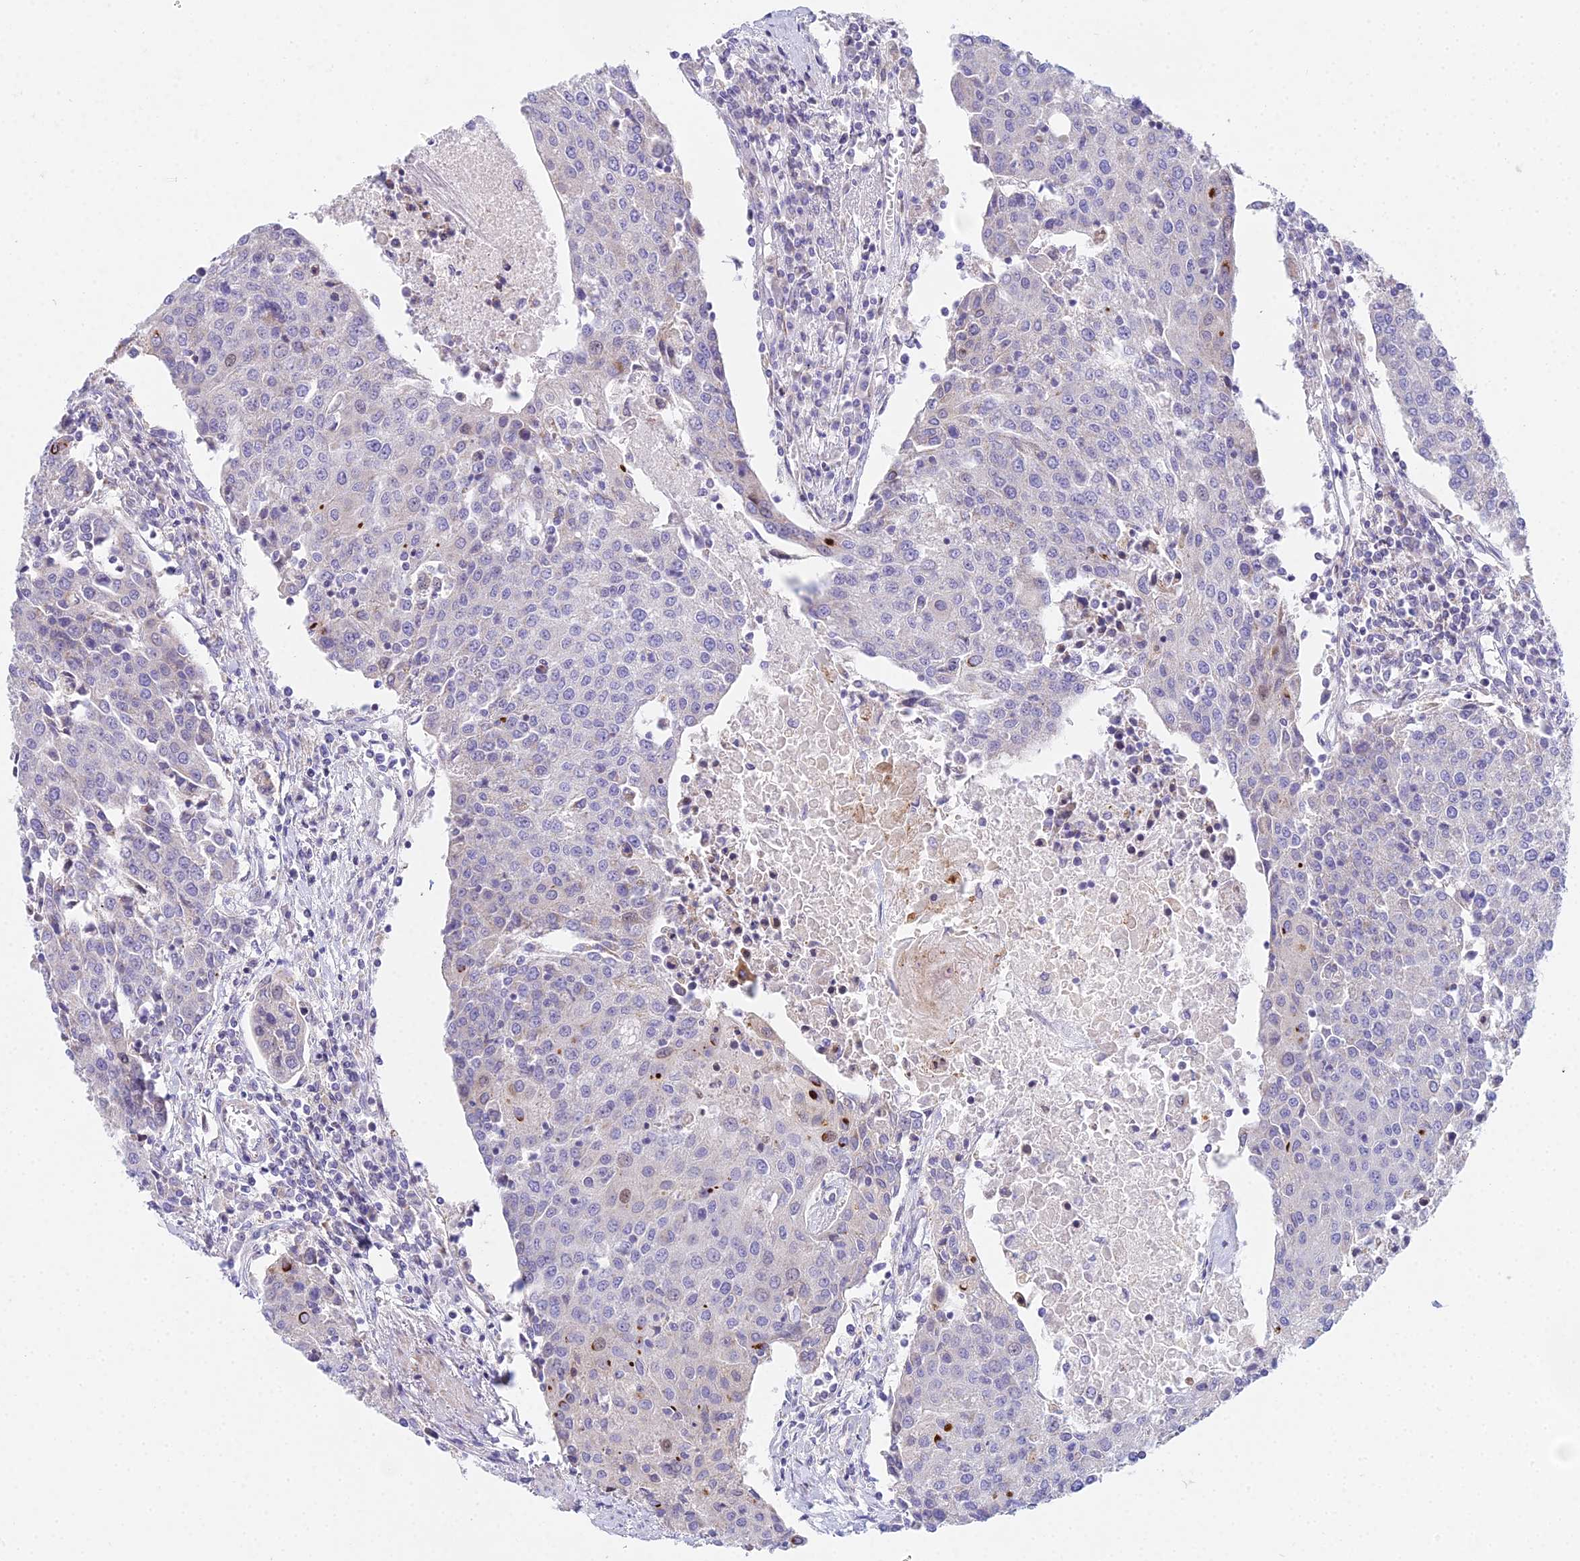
{"staining": {"intensity": "negative", "quantity": "none", "location": "none"}, "tissue": "urothelial cancer", "cell_type": "Tumor cells", "image_type": "cancer", "snomed": [{"axis": "morphology", "description": "Urothelial carcinoma, High grade"}, {"axis": "topography", "description": "Urinary bladder"}], "caption": "The image reveals no significant staining in tumor cells of urothelial cancer. (Brightfield microscopy of DAB (3,3'-diaminobenzidine) IHC at high magnification).", "gene": "PRR13", "patient": {"sex": "female", "age": 85}}